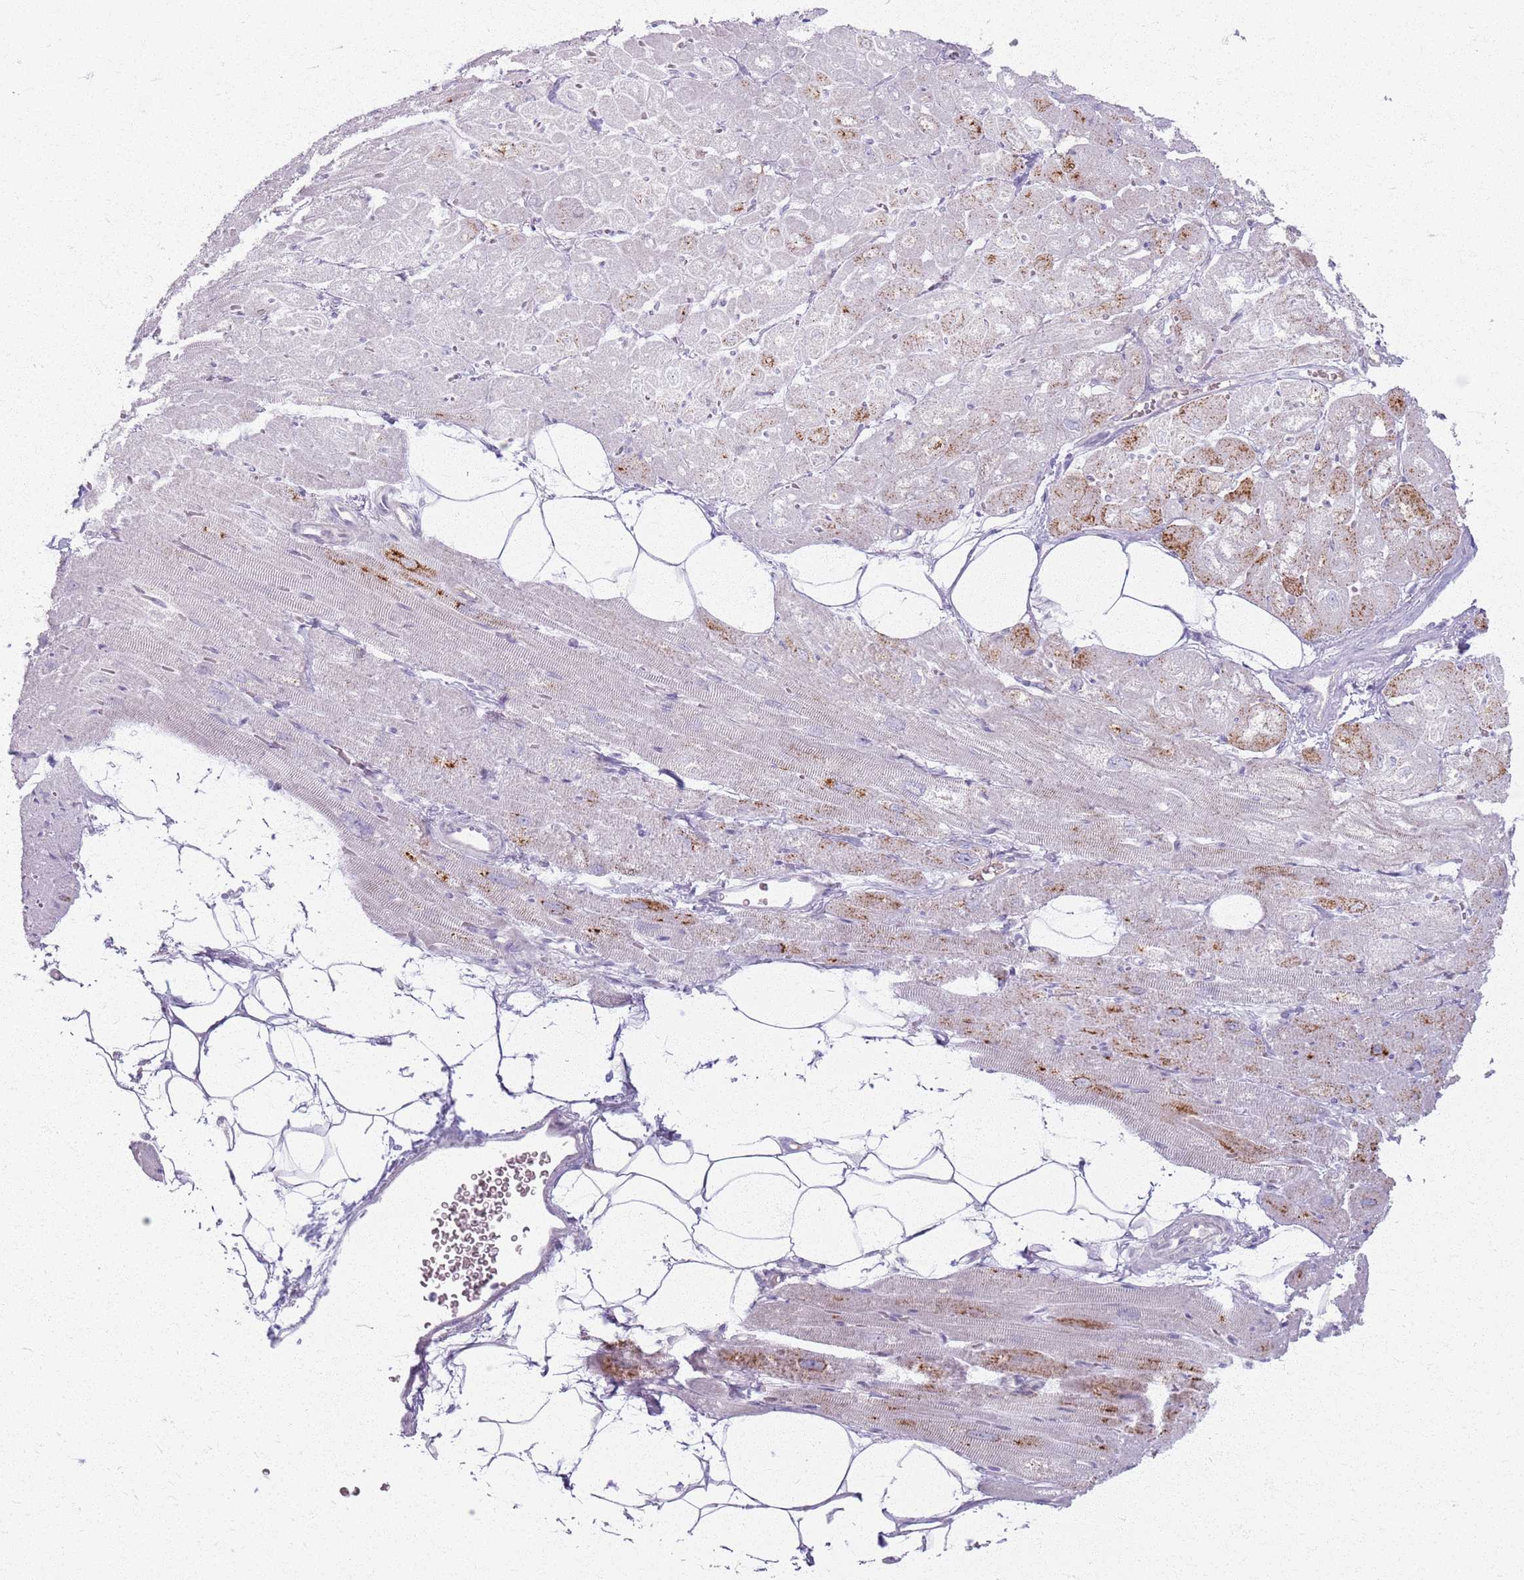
{"staining": {"intensity": "weak", "quantity": "<25%", "location": "cytoplasmic/membranous"}, "tissue": "heart muscle", "cell_type": "Cardiomyocytes", "image_type": "normal", "snomed": [{"axis": "morphology", "description": "Normal tissue, NOS"}, {"axis": "topography", "description": "Heart"}], "caption": "Immunohistochemical staining of benign heart muscle demonstrates no significant positivity in cardiomyocytes.", "gene": "CRIPT", "patient": {"sex": "male", "age": 50}}